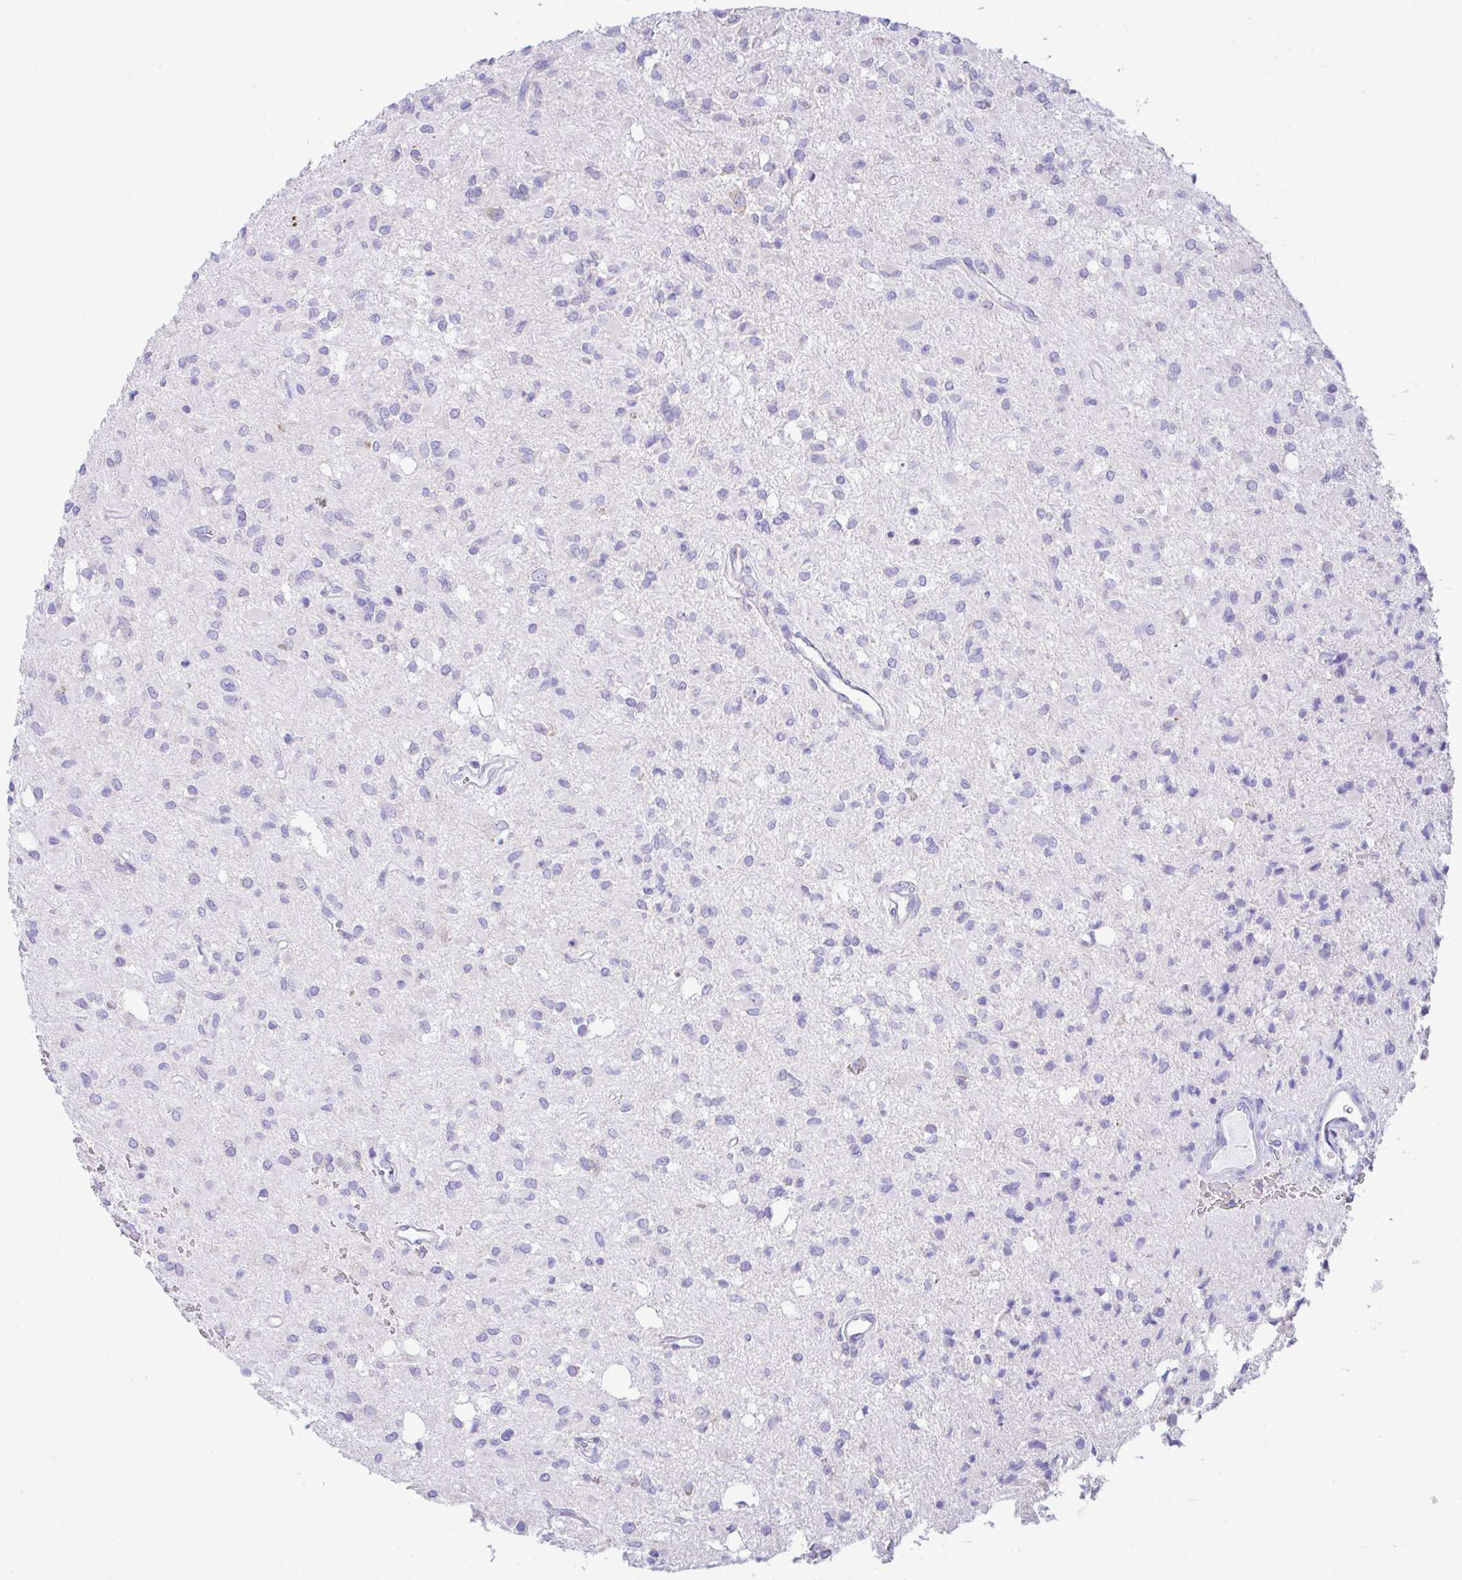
{"staining": {"intensity": "negative", "quantity": "none", "location": "none"}, "tissue": "glioma", "cell_type": "Tumor cells", "image_type": "cancer", "snomed": [{"axis": "morphology", "description": "Glioma, malignant, Low grade"}, {"axis": "topography", "description": "Brain"}], "caption": "This is an immunohistochemistry micrograph of human malignant glioma (low-grade). There is no staining in tumor cells.", "gene": "NLRP8", "patient": {"sex": "female", "age": 33}}